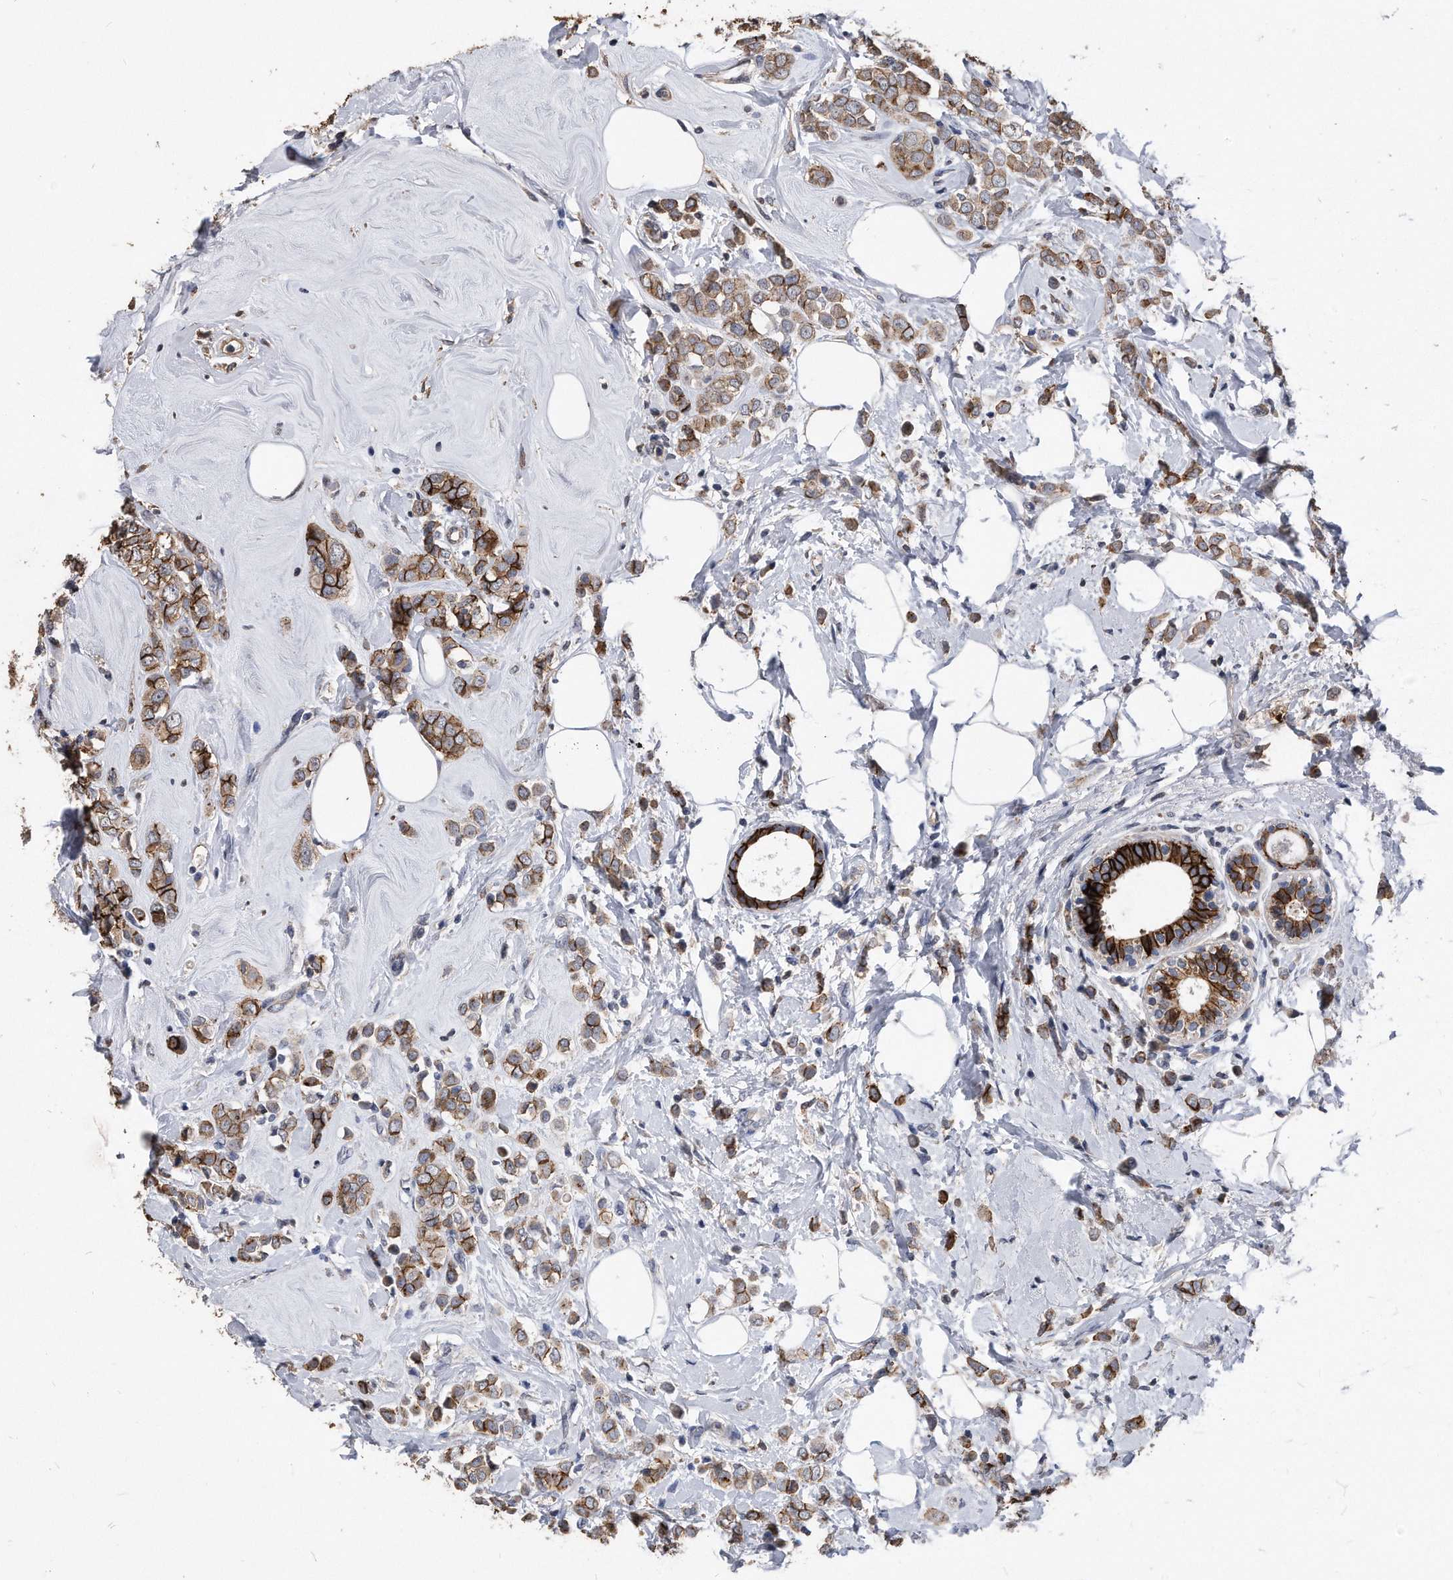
{"staining": {"intensity": "strong", "quantity": ">75%", "location": "cytoplasmic/membranous"}, "tissue": "breast cancer", "cell_type": "Tumor cells", "image_type": "cancer", "snomed": [{"axis": "morphology", "description": "Lobular carcinoma"}, {"axis": "topography", "description": "Breast"}], "caption": "This image displays immunohistochemistry staining of human lobular carcinoma (breast), with high strong cytoplasmic/membranous staining in approximately >75% of tumor cells.", "gene": "IL20RA", "patient": {"sex": "female", "age": 47}}